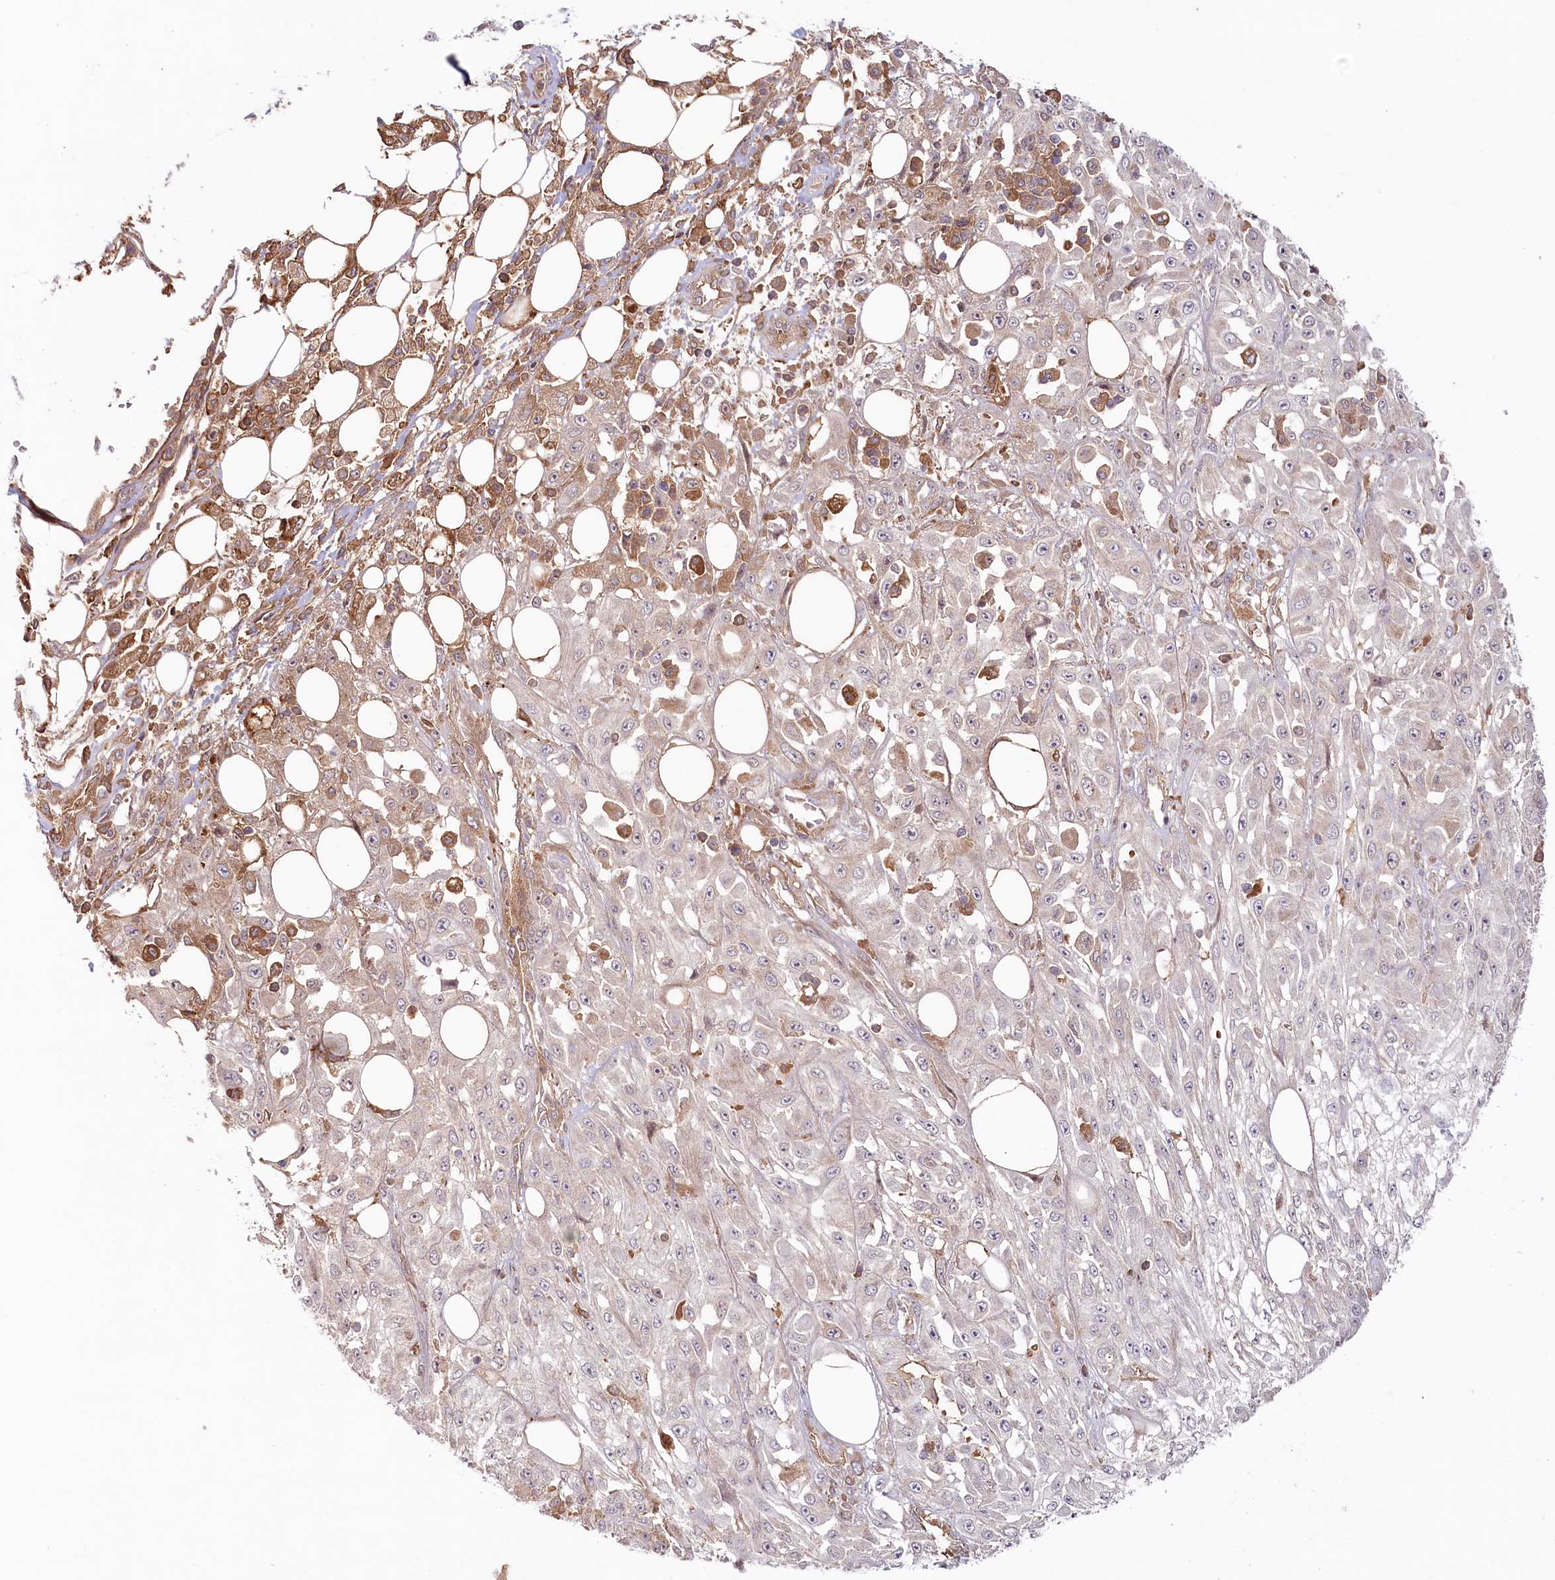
{"staining": {"intensity": "weak", "quantity": "<25%", "location": "cytoplasmic/membranous"}, "tissue": "skin cancer", "cell_type": "Tumor cells", "image_type": "cancer", "snomed": [{"axis": "morphology", "description": "Squamous cell carcinoma, NOS"}, {"axis": "morphology", "description": "Squamous cell carcinoma, metastatic, NOS"}, {"axis": "topography", "description": "Skin"}, {"axis": "topography", "description": "Lymph node"}], "caption": "High magnification brightfield microscopy of skin squamous cell carcinoma stained with DAB (3,3'-diaminobenzidine) (brown) and counterstained with hematoxylin (blue): tumor cells show no significant positivity.", "gene": "PSAPL1", "patient": {"sex": "male", "age": 75}}